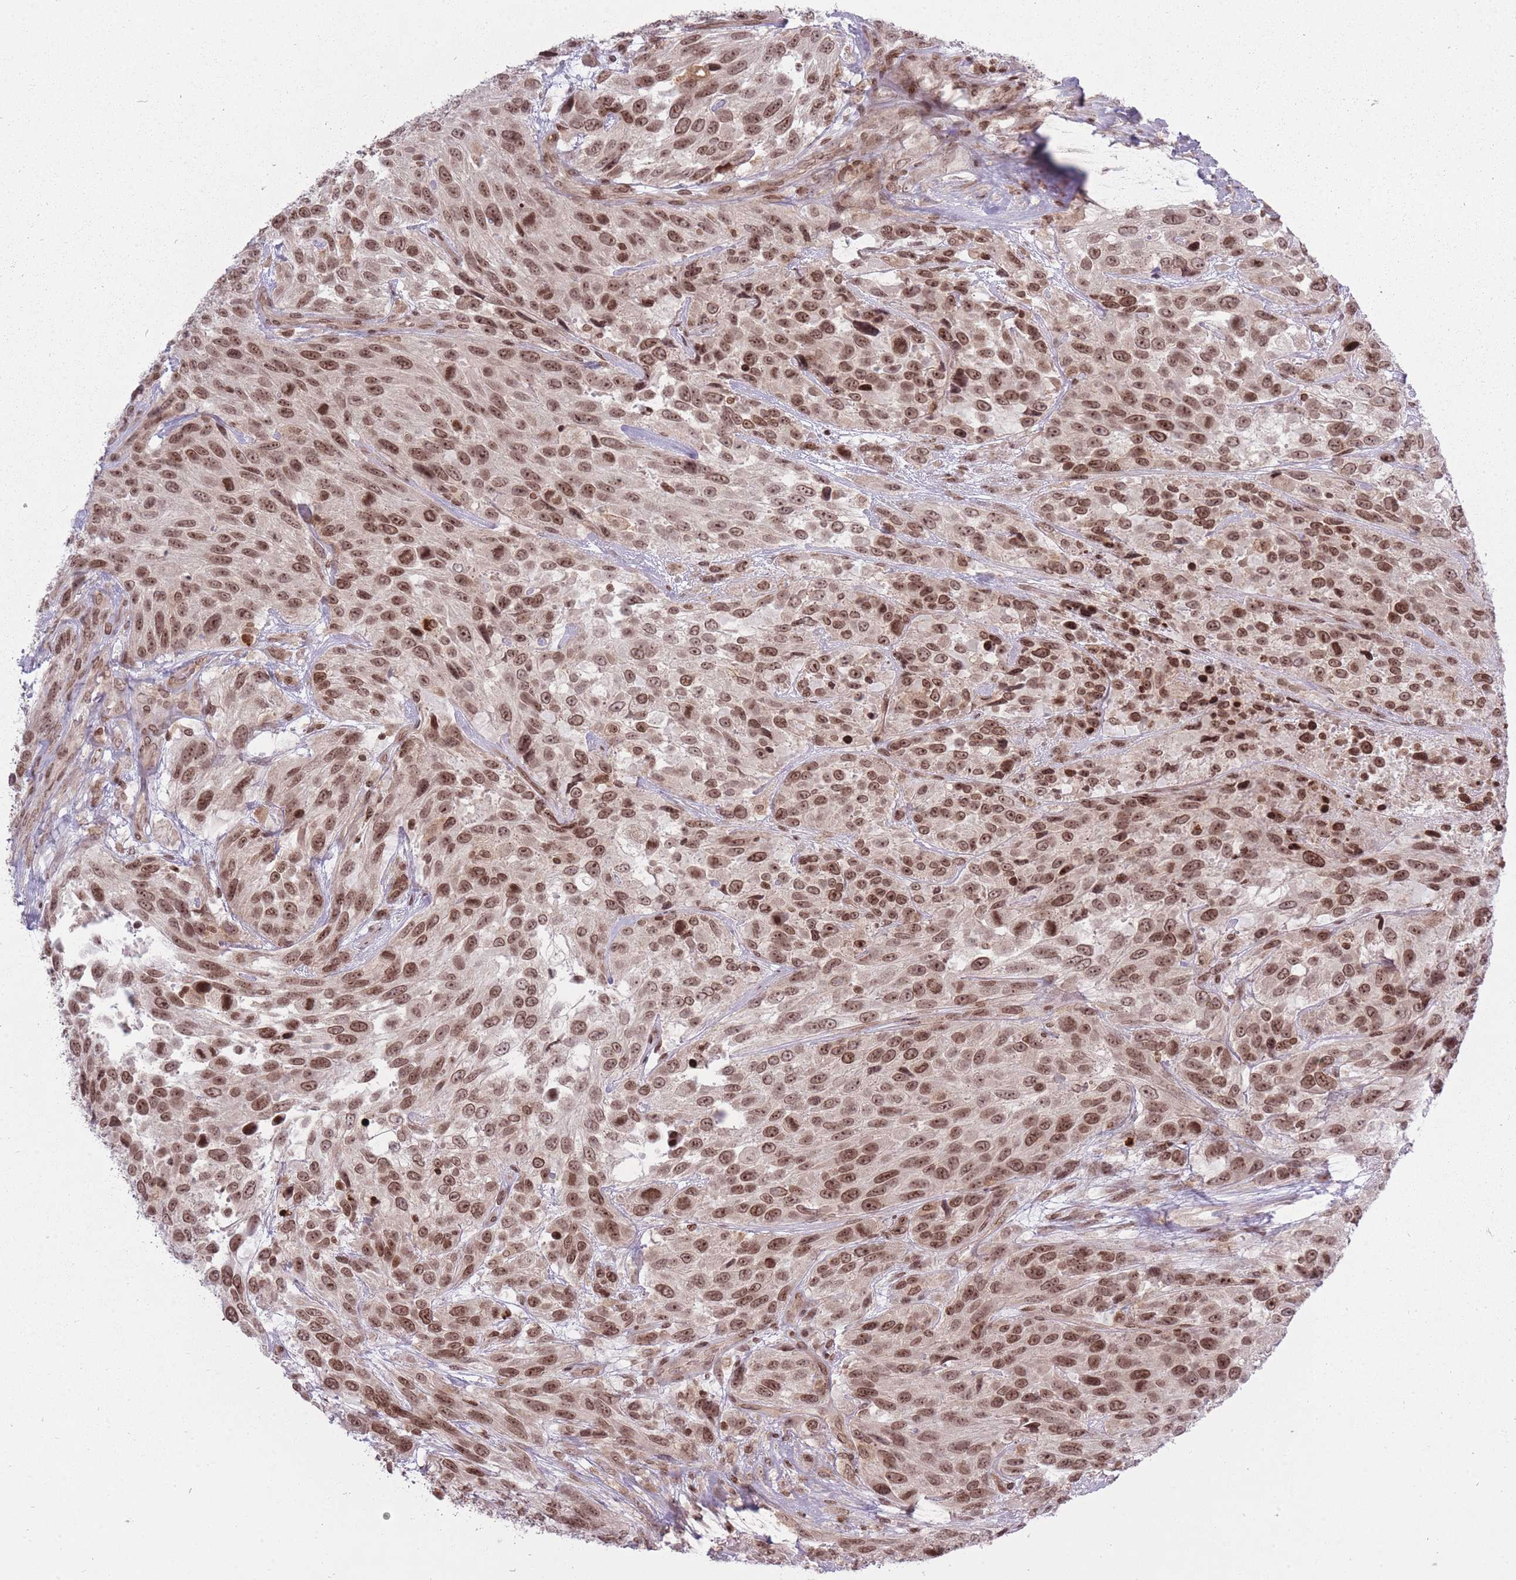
{"staining": {"intensity": "moderate", "quantity": ">75%", "location": "nuclear"}, "tissue": "urothelial cancer", "cell_type": "Tumor cells", "image_type": "cancer", "snomed": [{"axis": "morphology", "description": "Urothelial carcinoma, High grade"}, {"axis": "topography", "description": "Urinary bladder"}], "caption": "The immunohistochemical stain highlights moderate nuclear expression in tumor cells of urothelial cancer tissue.", "gene": "TMC6", "patient": {"sex": "female", "age": 70}}